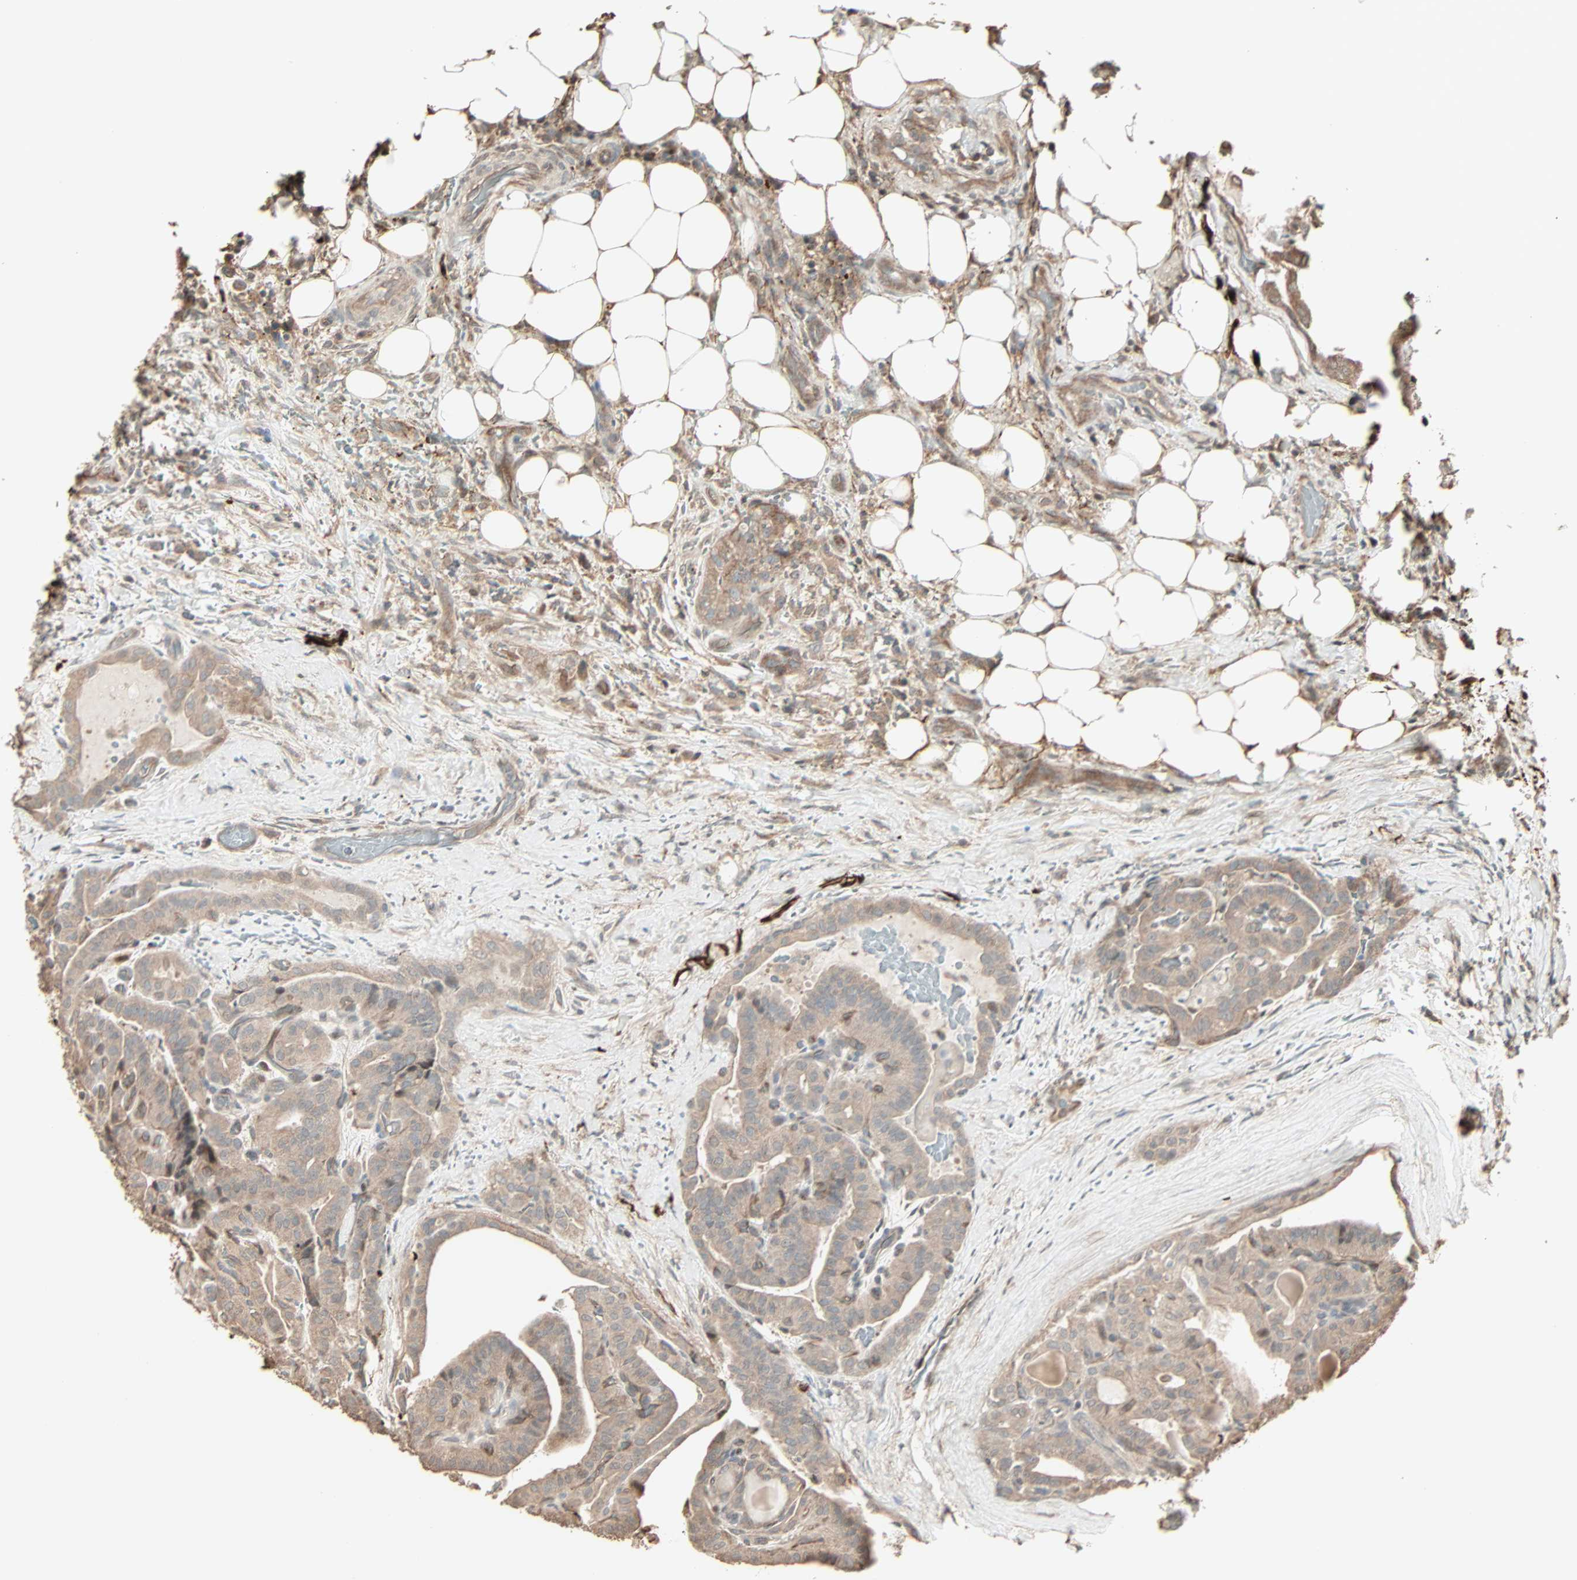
{"staining": {"intensity": "moderate", "quantity": ">75%", "location": "cytoplasmic/membranous"}, "tissue": "thyroid cancer", "cell_type": "Tumor cells", "image_type": "cancer", "snomed": [{"axis": "morphology", "description": "Papillary adenocarcinoma, NOS"}, {"axis": "topography", "description": "Thyroid gland"}], "caption": "A medium amount of moderate cytoplasmic/membranous staining is present in approximately >75% of tumor cells in thyroid cancer tissue.", "gene": "CALCRL", "patient": {"sex": "male", "age": 77}}